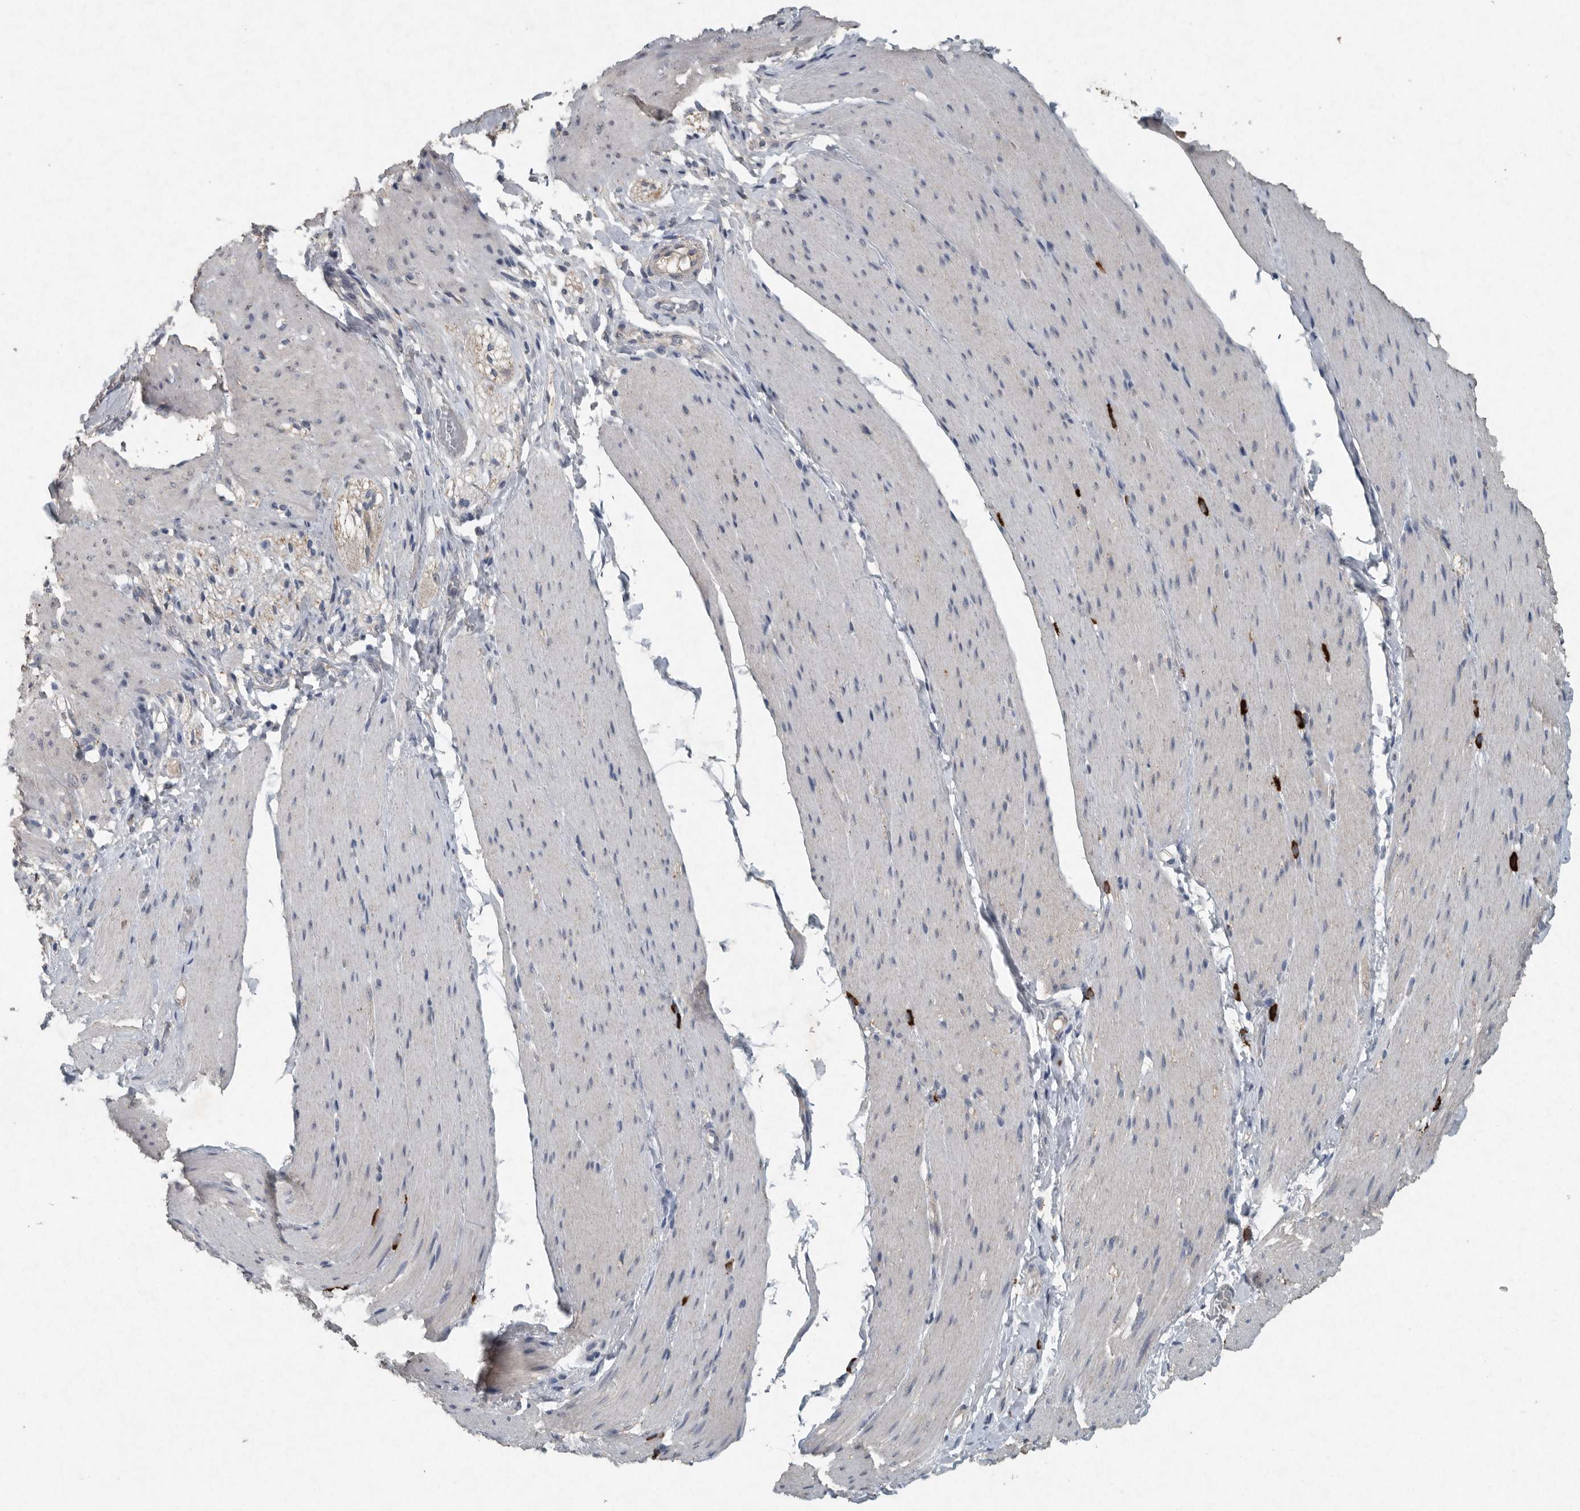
{"staining": {"intensity": "negative", "quantity": "none", "location": "none"}, "tissue": "smooth muscle", "cell_type": "Smooth muscle cells", "image_type": "normal", "snomed": [{"axis": "morphology", "description": "Normal tissue, NOS"}, {"axis": "topography", "description": "Smooth muscle"}, {"axis": "topography", "description": "Small intestine"}], "caption": "DAB (3,3'-diaminobenzidine) immunohistochemical staining of benign smooth muscle shows no significant staining in smooth muscle cells. (Stains: DAB (3,3'-diaminobenzidine) IHC with hematoxylin counter stain, Microscopy: brightfield microscopy at high magnification).", "gene": "IL20", "patient": {"sex": "female", "age": 84}}